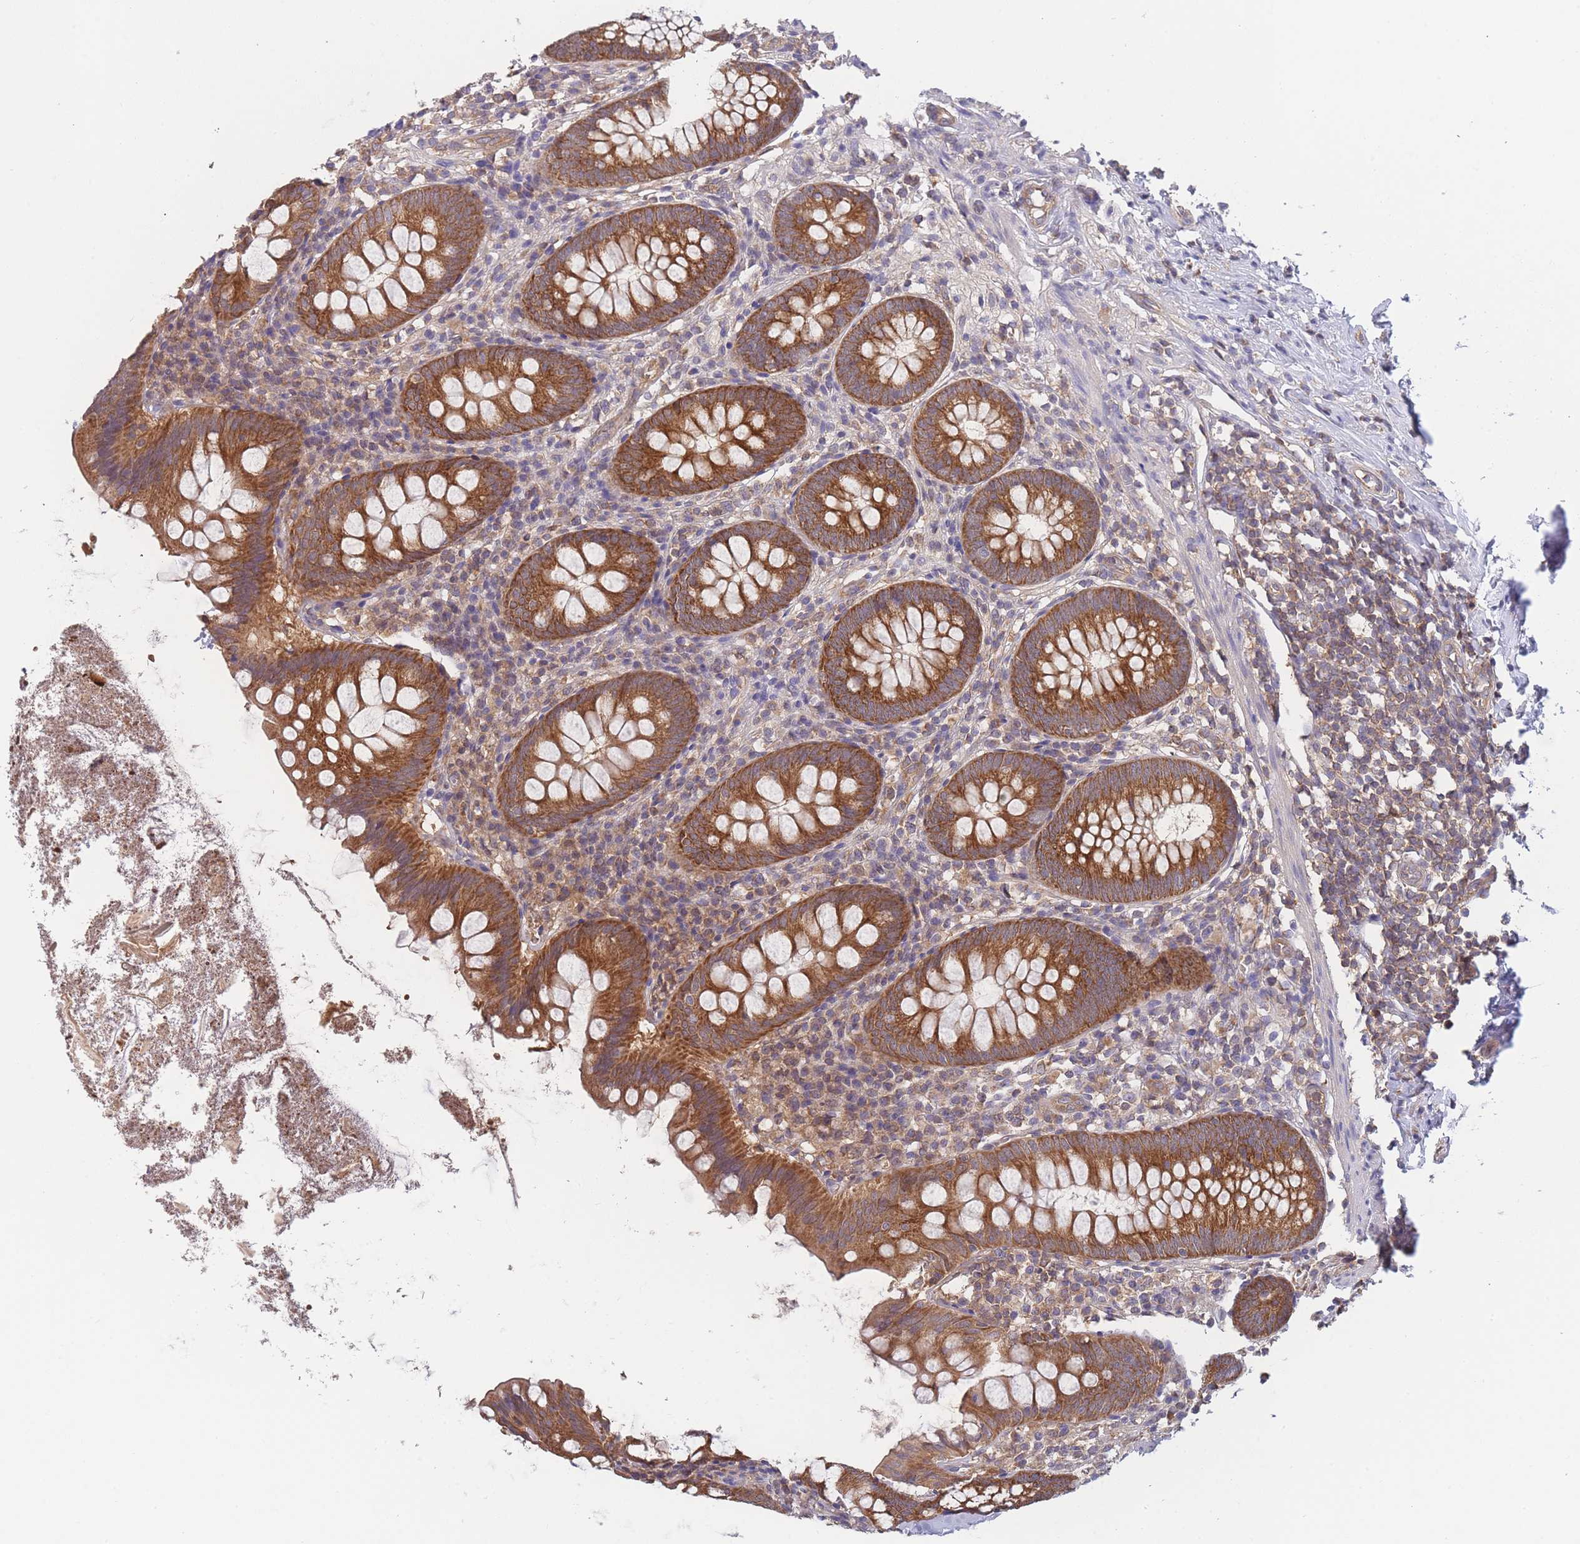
{"staining": {"intensity": "strong", "quantity": ">75%", "location": "cytoplasmic/membranous"}, "tissue": "appendix", "cell_type": "Glandular cells", "image_type": "normal", "snomed": [{"axis": "morphology", "description": "Normal tissue, NOS"}, {"axis": "topography", "description": "Appendix"}], "caption": "Strong cytoplasmic/membranous positivity is identified in about >75% of glandular cells in unremarkable appendix. (DAB IHC, brown staining for protein, blue staining for nuclei).", "gene": "MRPS18B", "patient": {"sex": "female", "age": 51}}